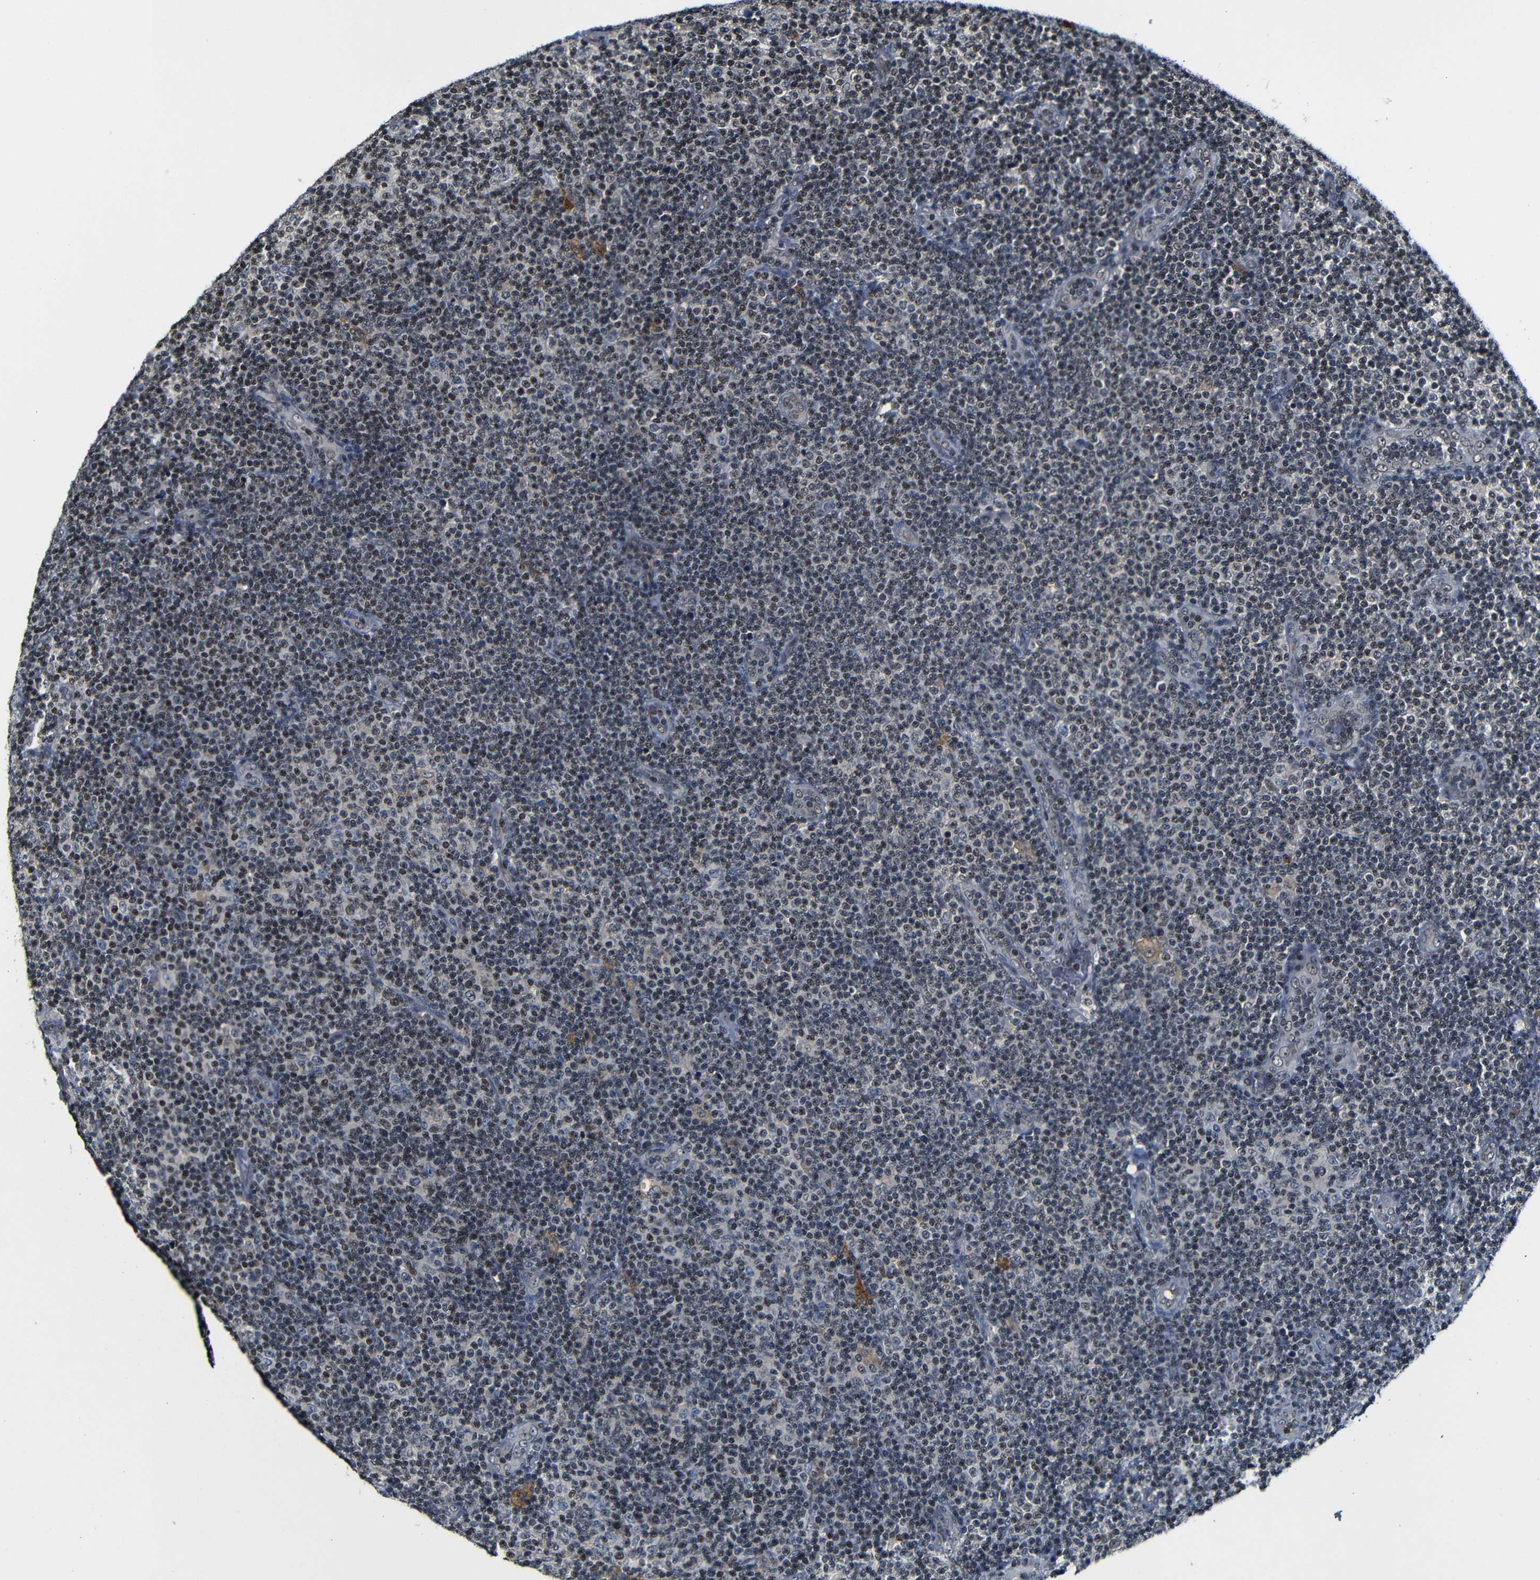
{"staining": {"intensity": "negative", "quantity": "none", "location": "none"}, "tissue": "lymphoma", "cell_type": "Tumor cells", "image_type": "cancer", "snomed": [{"axis": "morphology", "description": "Malignant lymphoma, non-Hodgkin's type, Low grade"}, {"axis": "topography", "description": "Lymph node"}], "caption": "DAB (3,3'-diaminobenzidine) immunohistochemical staining of human malignant lymphoma, non-Hodgkin's type (low-grade) demonstrates no significant staining in tumor cells.", "gene": "MYC", "patient": {"sex": "male", "age": 83}}